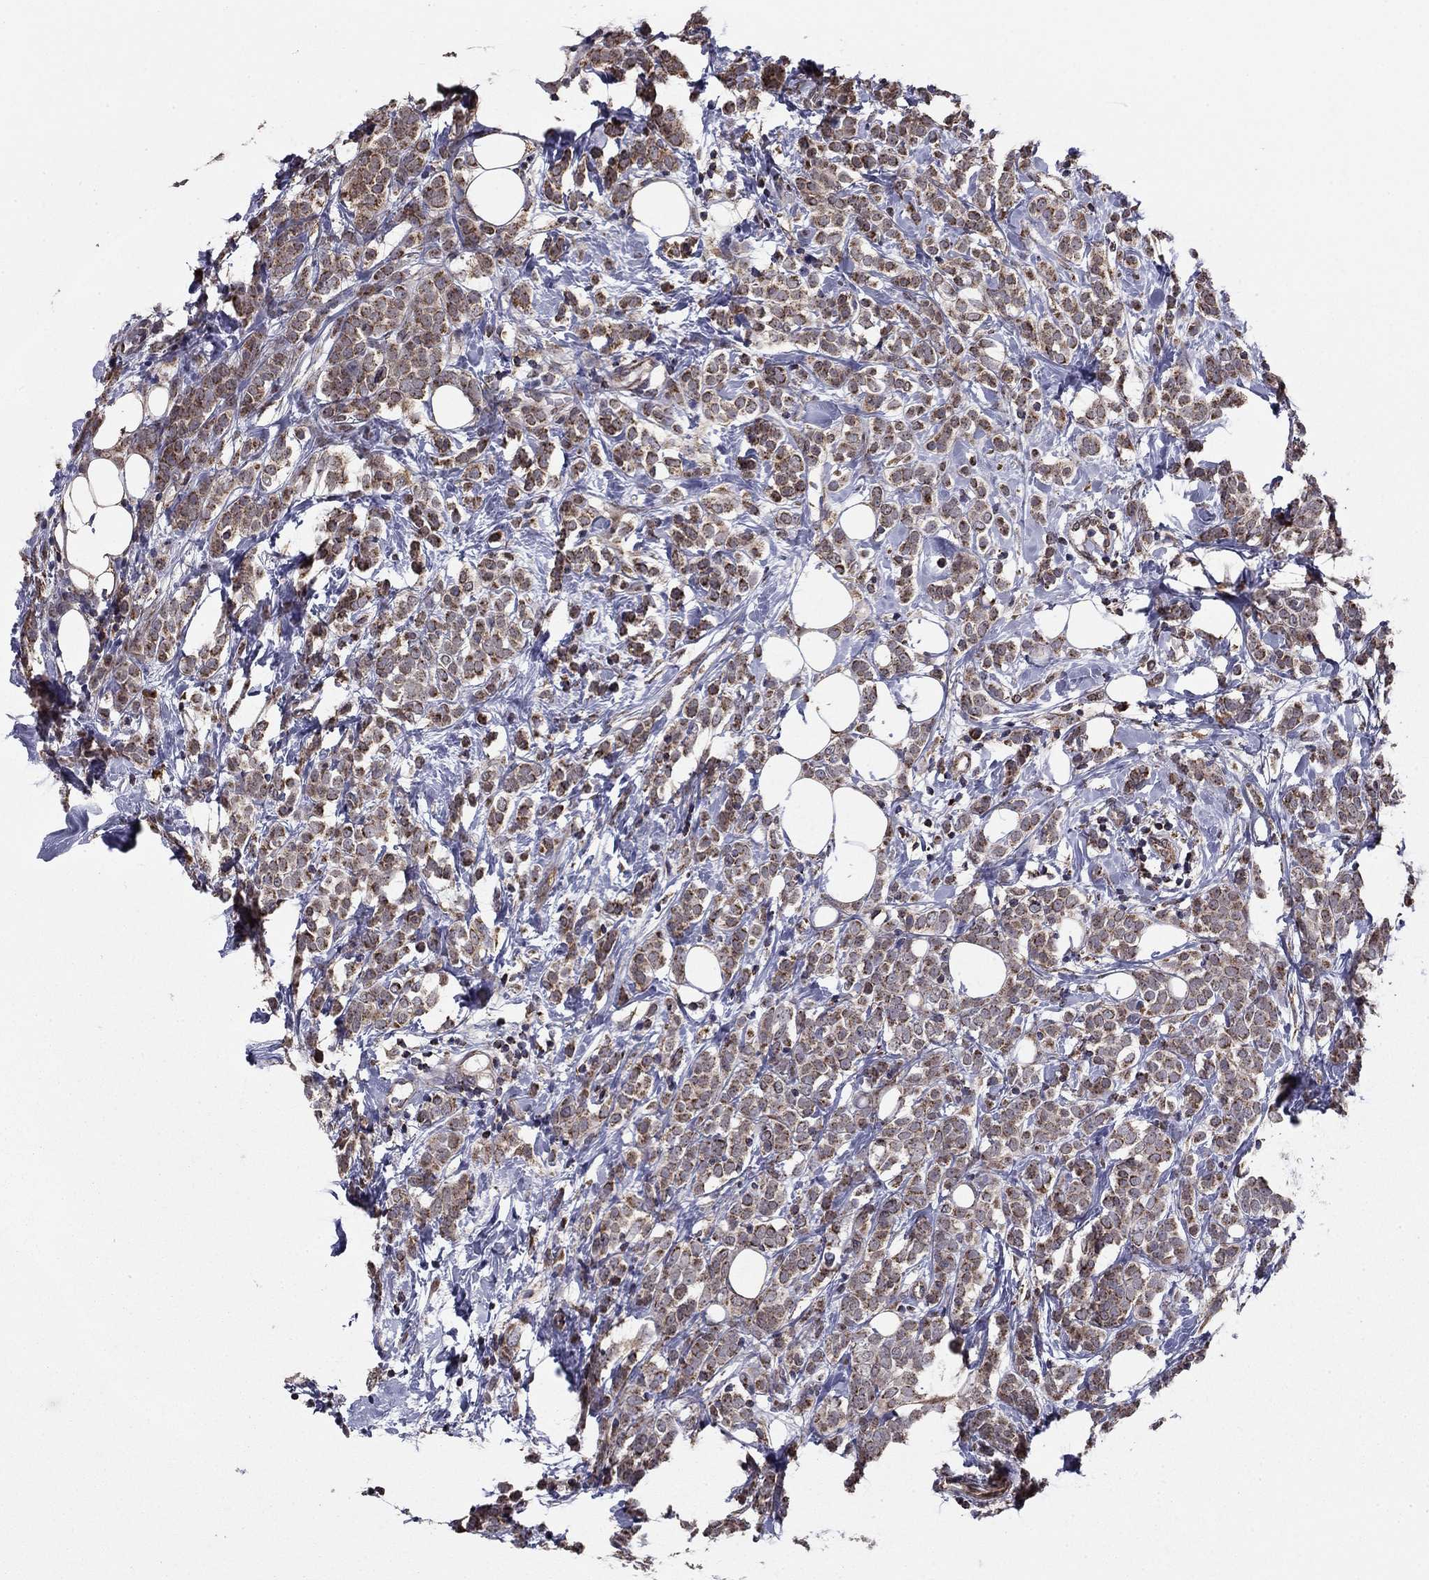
{"staining": {"intensity": "moderate", "quantity": ">75%", "location": "cytoplasmic/membranous"}, "tissue": "breast cancer", "cell_type": "Tumor cells", "image_type": "cancer", "snomed": [{"axis": "morphology", "description": "Lobular carcinoma"}, {"axis": "topography", "description": "Breast"}], "caption": "An IHC micrograph of tumor tissue is shown. Protein staining in brown labels moderate cytoplasmic/membranous positivity in breast cancer within tumor cells.", "gene": "NKIRAS1", "patient": {"sex": "female", "age": 49}}